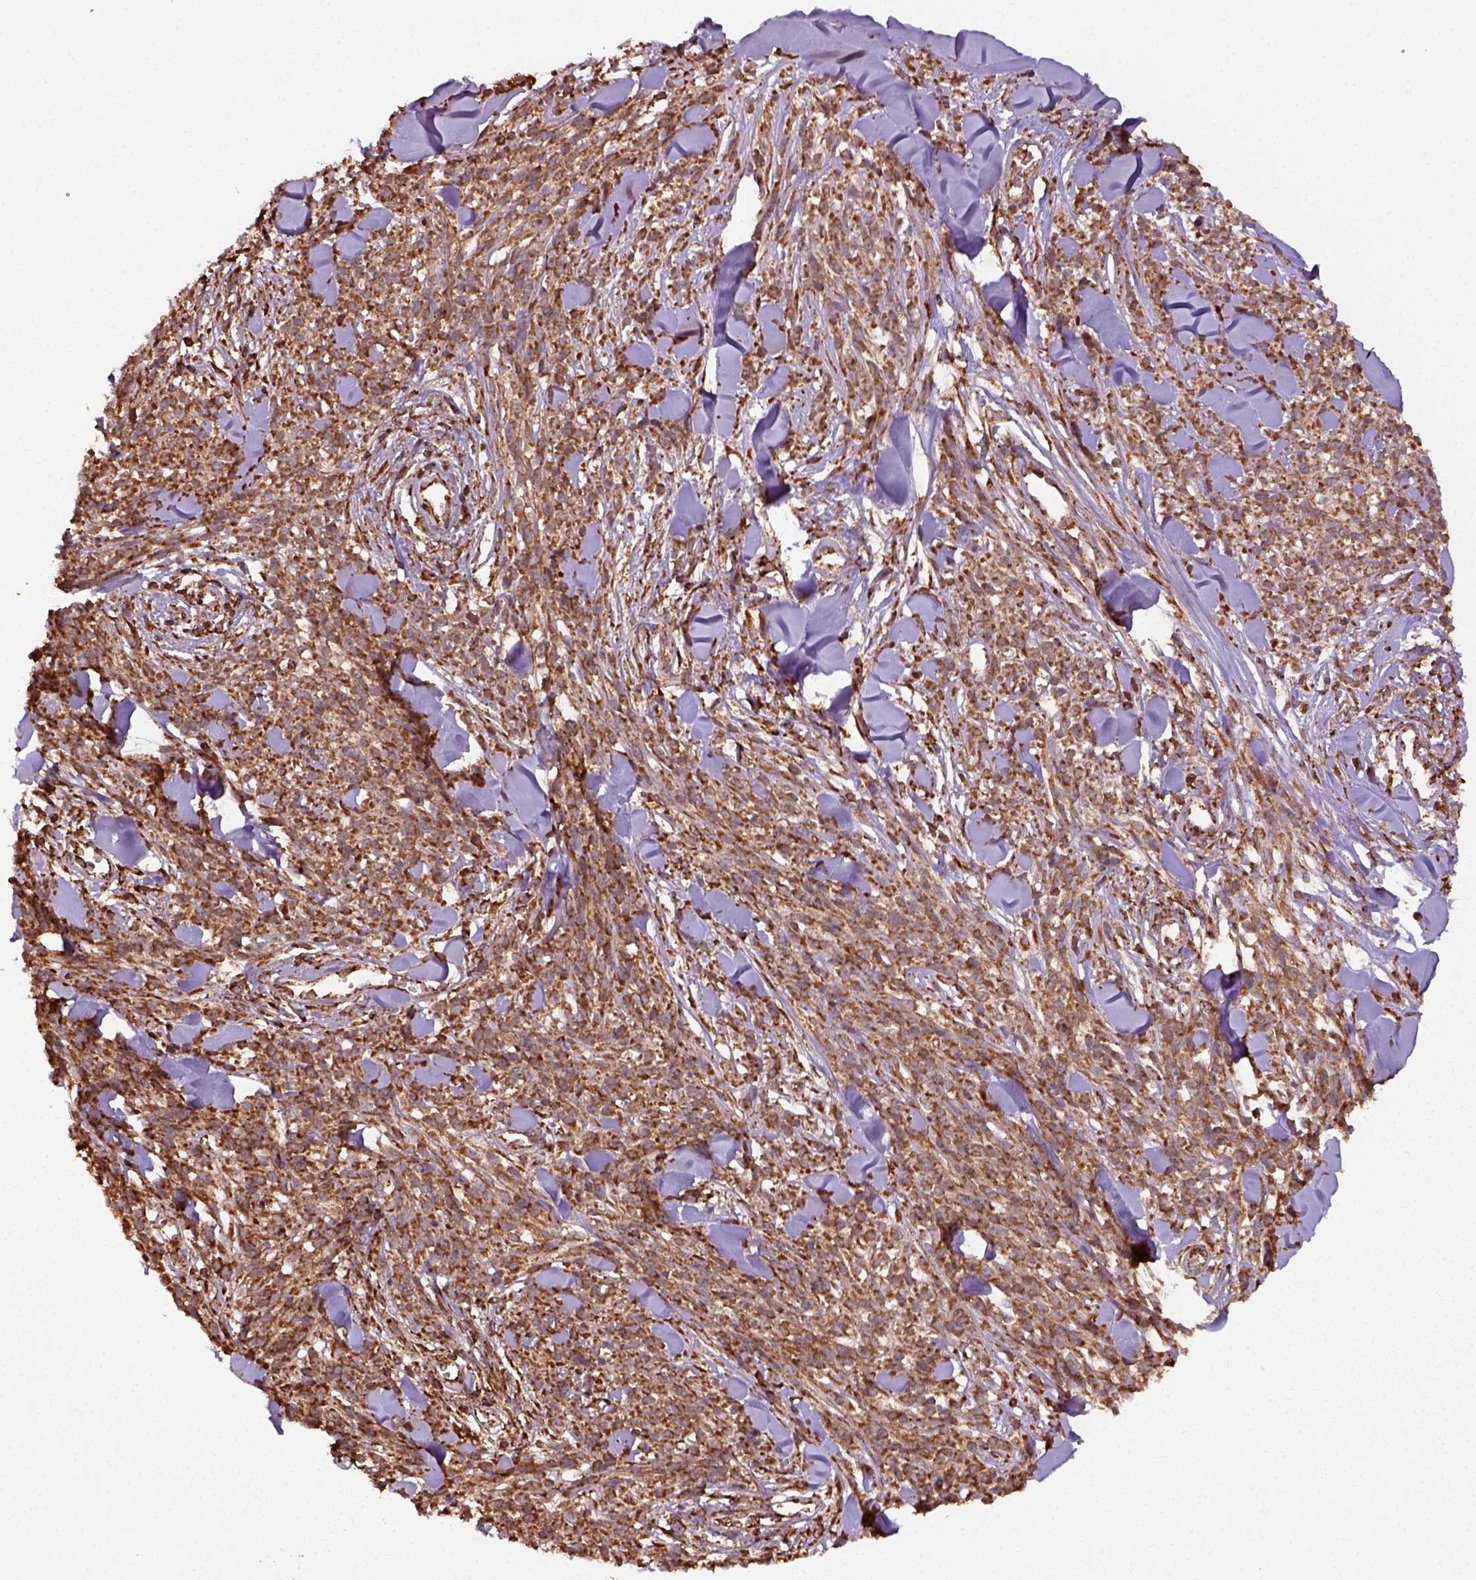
{"staining": {"intensity": "strong", "quantity": ">75%", "location": "cytoplasmic/membranous"}, "tissue": "melanoma", "cell_type": "Tumor cells", "image_type": "cancer", "snomed": [{"axis": "morphology", "description": "Malignant melanoma, NOS"}, {"axis": "topography", "description": "Skin"}, {"axis": "topography", "description": "Skin of trunk"}], "caption": "A histopathology image of malignant melanoma stained for a protein exhibits strong cytoplasmic/membranous brown staining in tumor cells. (brown staining indicates protein expression, while blue staining denotes nuclei).", "gene": "MAPK8IP3", "patient": {"sex": "male", "age": 74}}